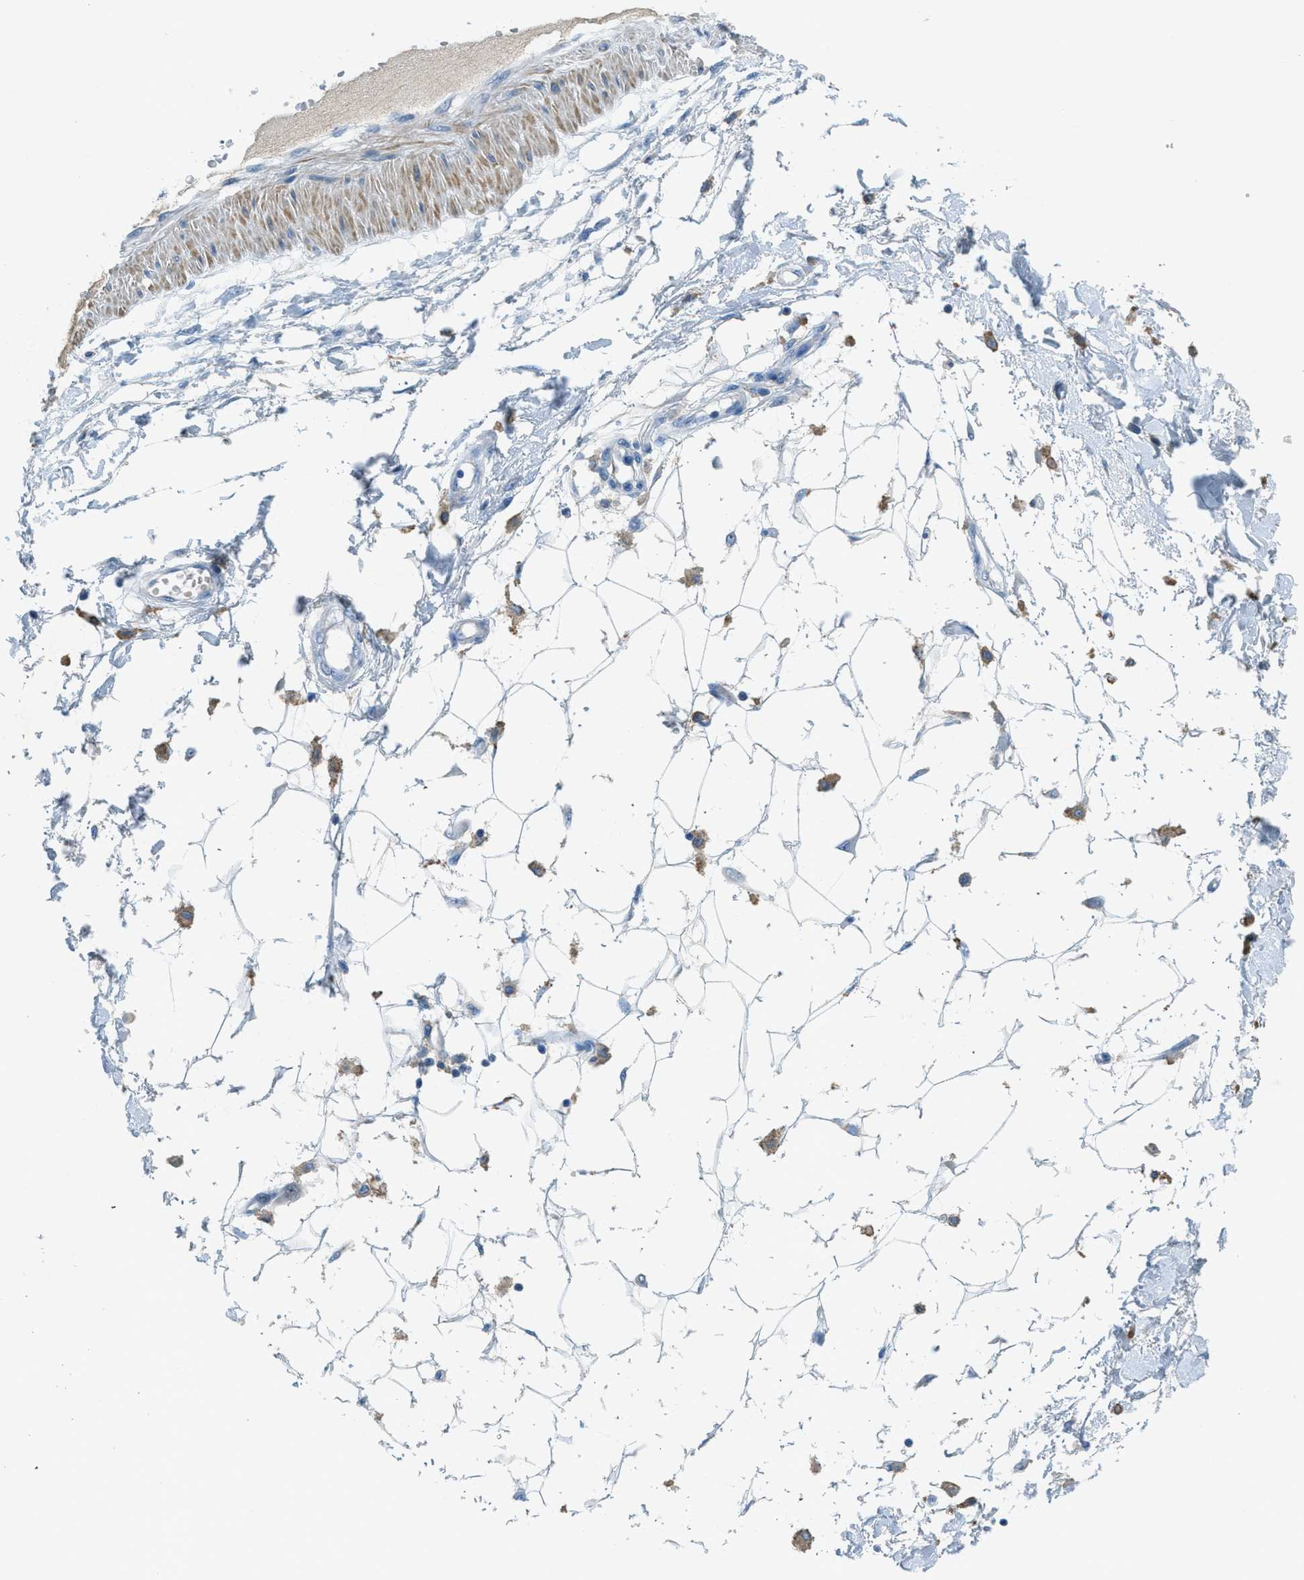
{"staining": {"intensity": "negative", "quantity": "none", "location": "none"}, "tissue": "adipose tissue", "cell_type": "Adipocytes", "image_type": "normal", "snomed": [{"axis": "morphology", "description": "Normal tissue, NOS"}, {"axis": "morphology", "description": "Squamous cell carcinoma, NOS"}, {"axis": "topography", "description": "Skin"}, {"axis": "topography", "description": "Peripheral nerve tissue"}], "caption": "This photomicrograph is of unremarkable adipose tissue stained with immunohistochemistry to label a protein in brown with the nuclei are counter-stained blue. There is no positivity in adipocytes. The staining is performed using DAB brown chromogen with nuclei counter-stained in using hematoxylin.", "gene": "KLHL8", "patient": {"sex": "male", "age": 83}}